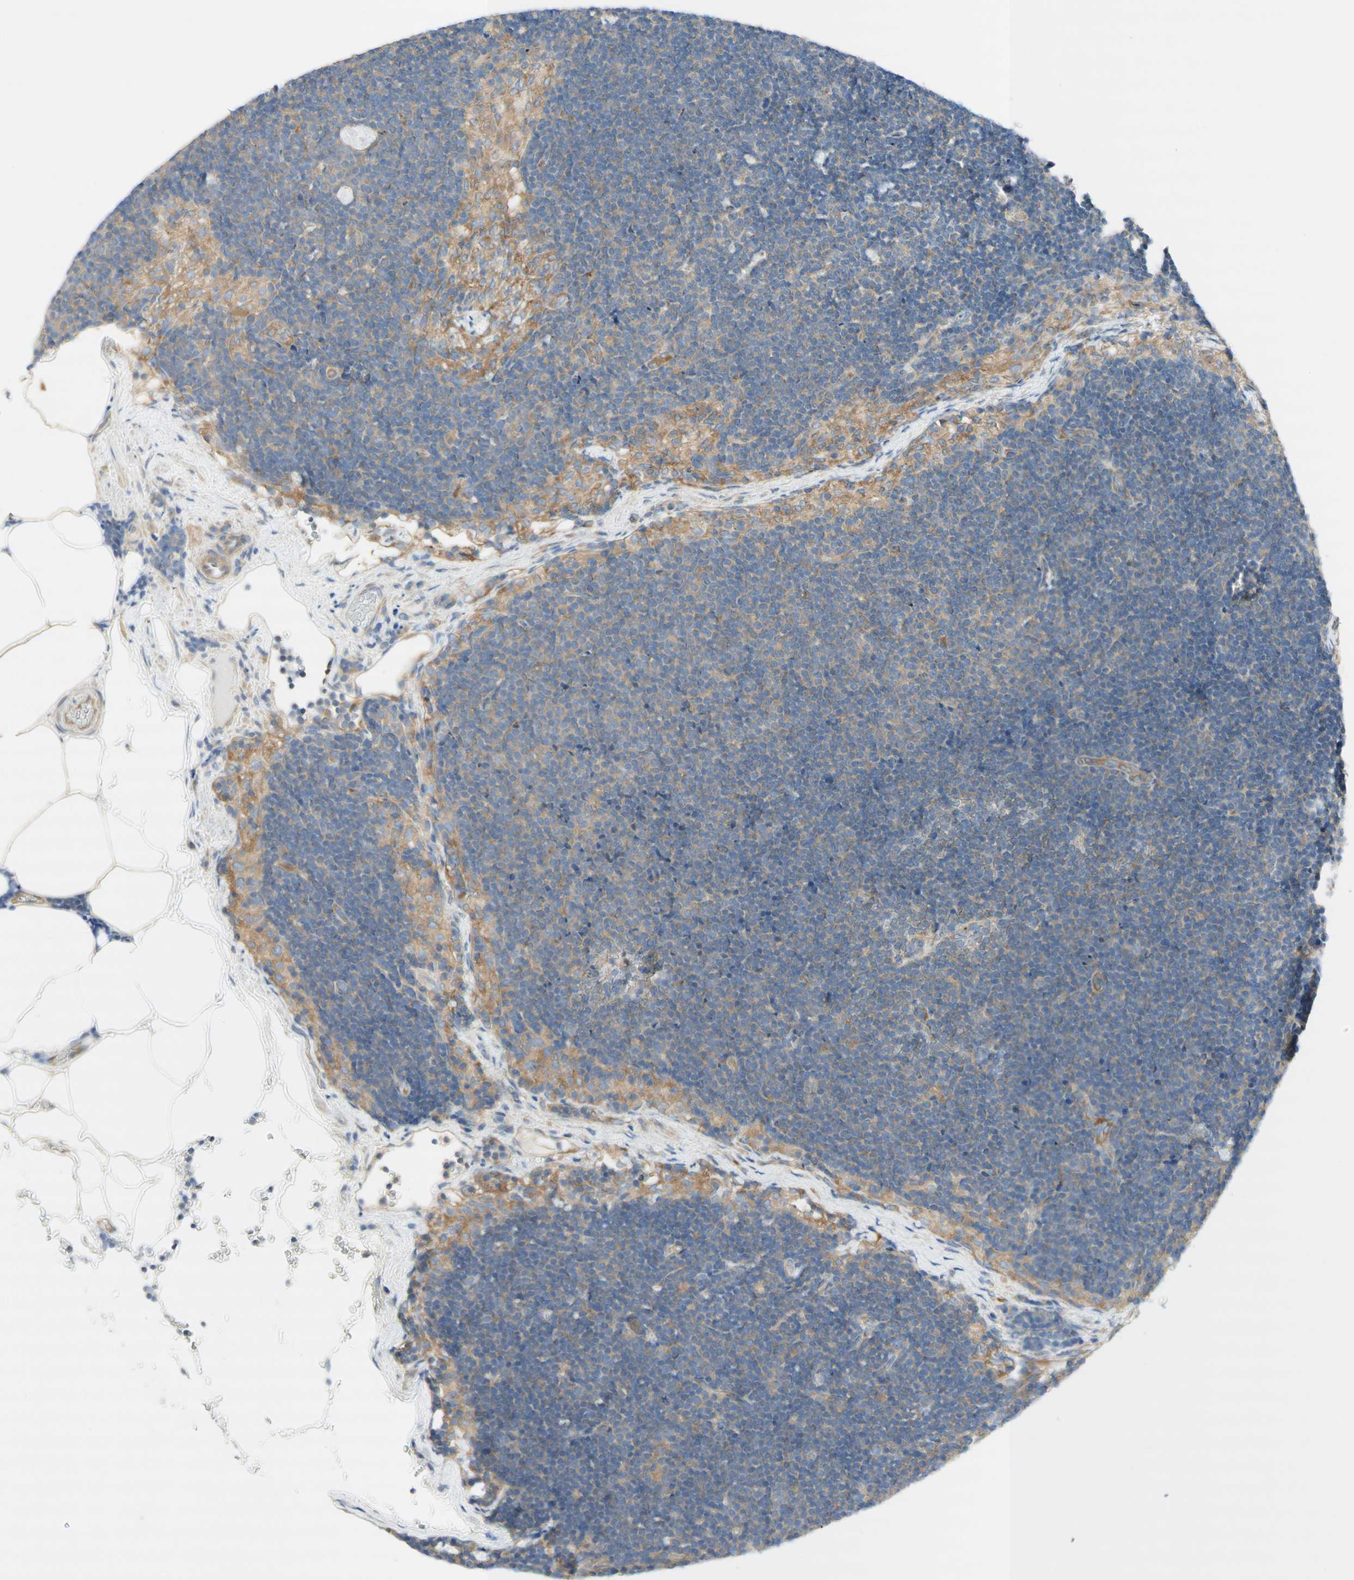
{"staining": {"intensity": "moderate", "quantity": "<25%", "location": "cytoplasmic/membranous"}, "tissue": "lymph node", "cell_type": "Germinal center cells", "image_type": "normal", "snomed": [{"axis": "morphology", "description": "Normal tissue, NOS"}, {"axis": "topography", "description": "Lymph node"}], "caption": "High-magnification brightfield microscopy of unremarkable lymph node stained with DAB (brown) and counterstained with hematoxylin (blue). germinal center cells exhibit moderate cytoplasmic/membranous positivity is present in approximately<25% of cells. The staining was performed using DAB, with brown indicating positive protein expression. Nuclei are stained blue with hematoxylin.", "gene": "DYNC1H1", "patient": {"sex": "male", "age": 63}}